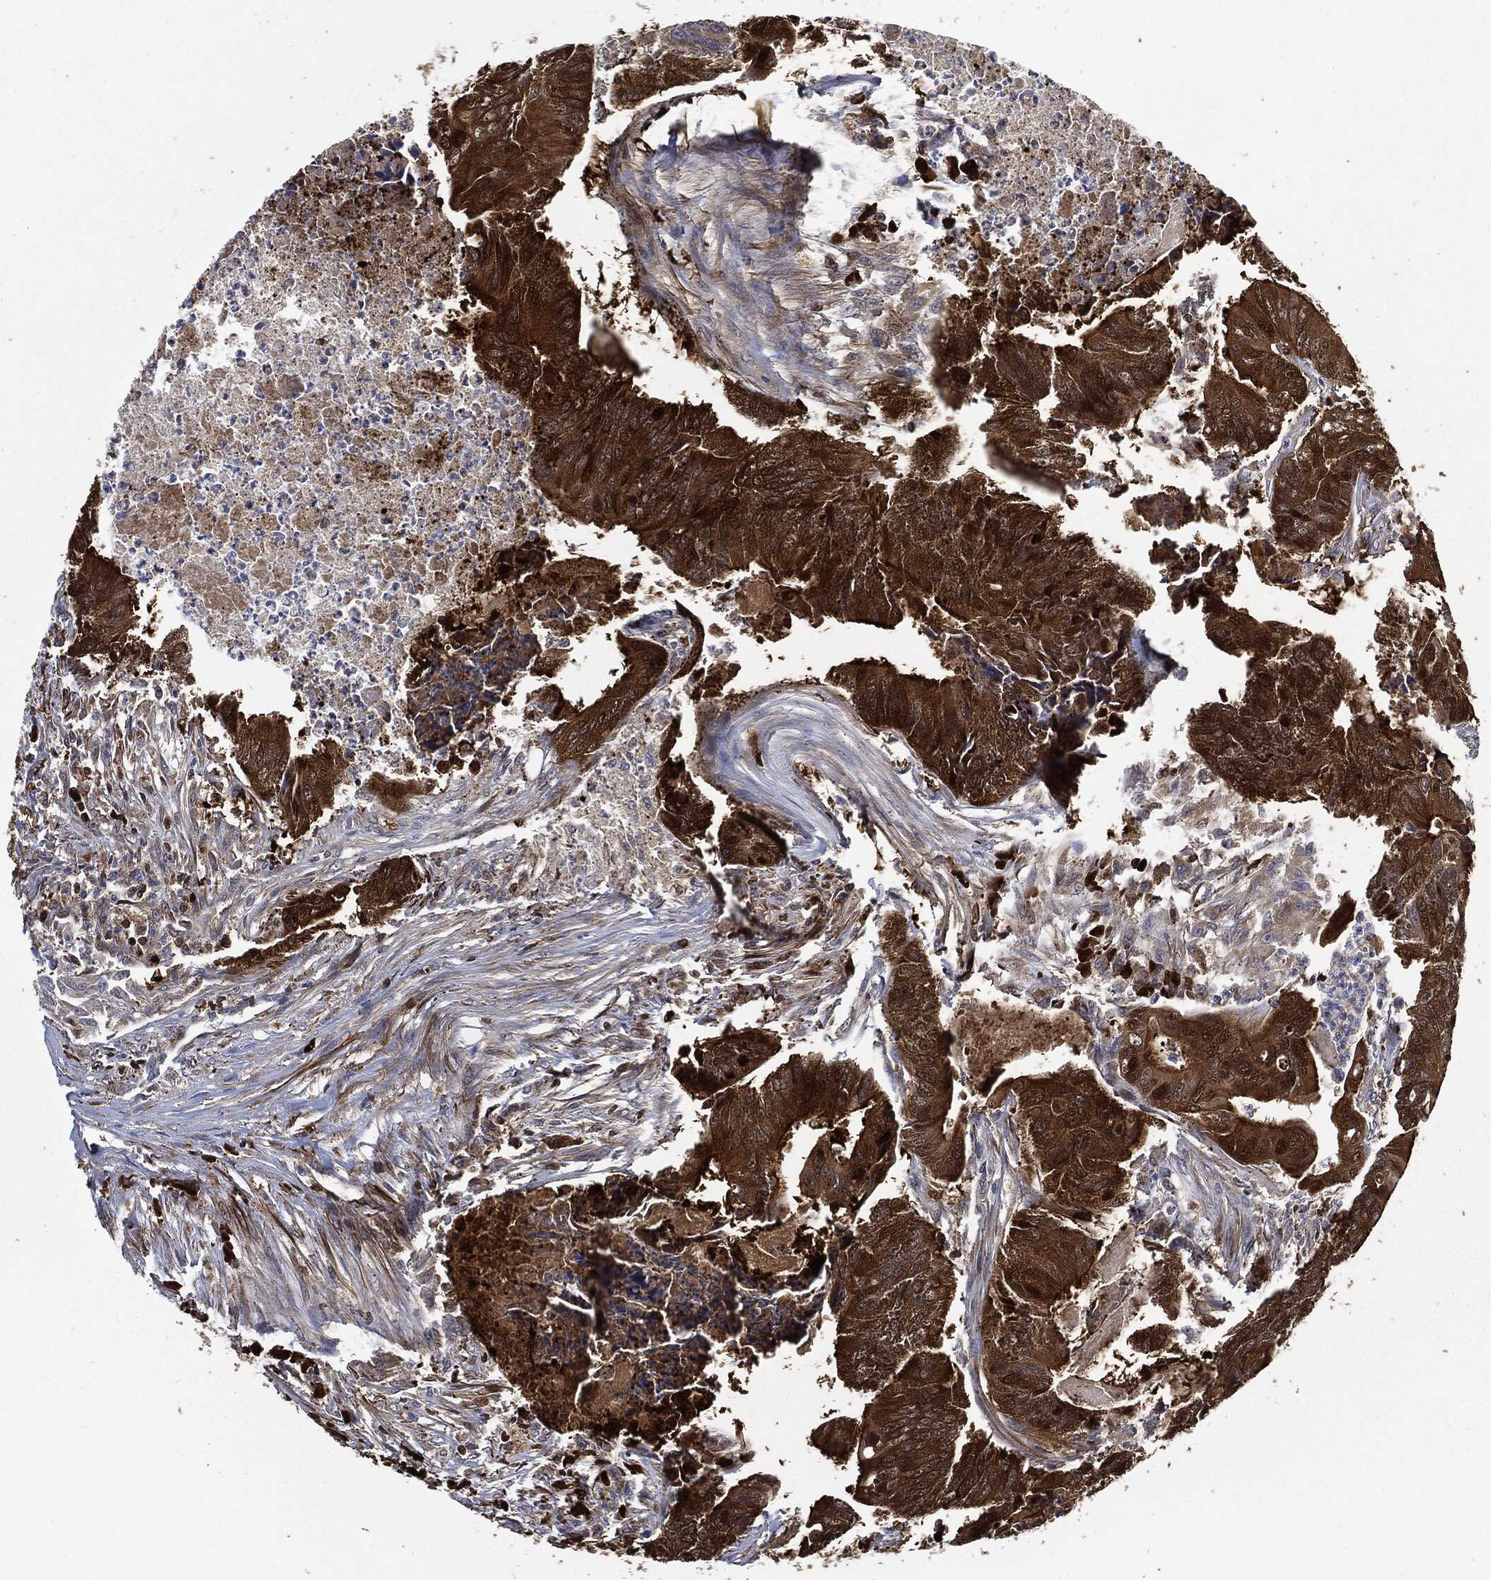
{"staining": {"intensity": "strong", "quantity": ">75%", "location": "cytoplasmic/membranous"}, "tissue": "colorectal cancer", "cell_type": "Tumor cells", "image_type": "cancer", "snomed": [{"axis": "morphology", "description": "Adenocarcinoma, NOS"}, {"axis": "topography", "description": "Colon"}], "caption": "Protein staining of colorectal adenocarcinoma tissue shows strong cytoplasmic/membranous staining in approximately >75% of tumor cells.", "gene": "PRDX2", "patient": {"sex": "male", "age": 84}}